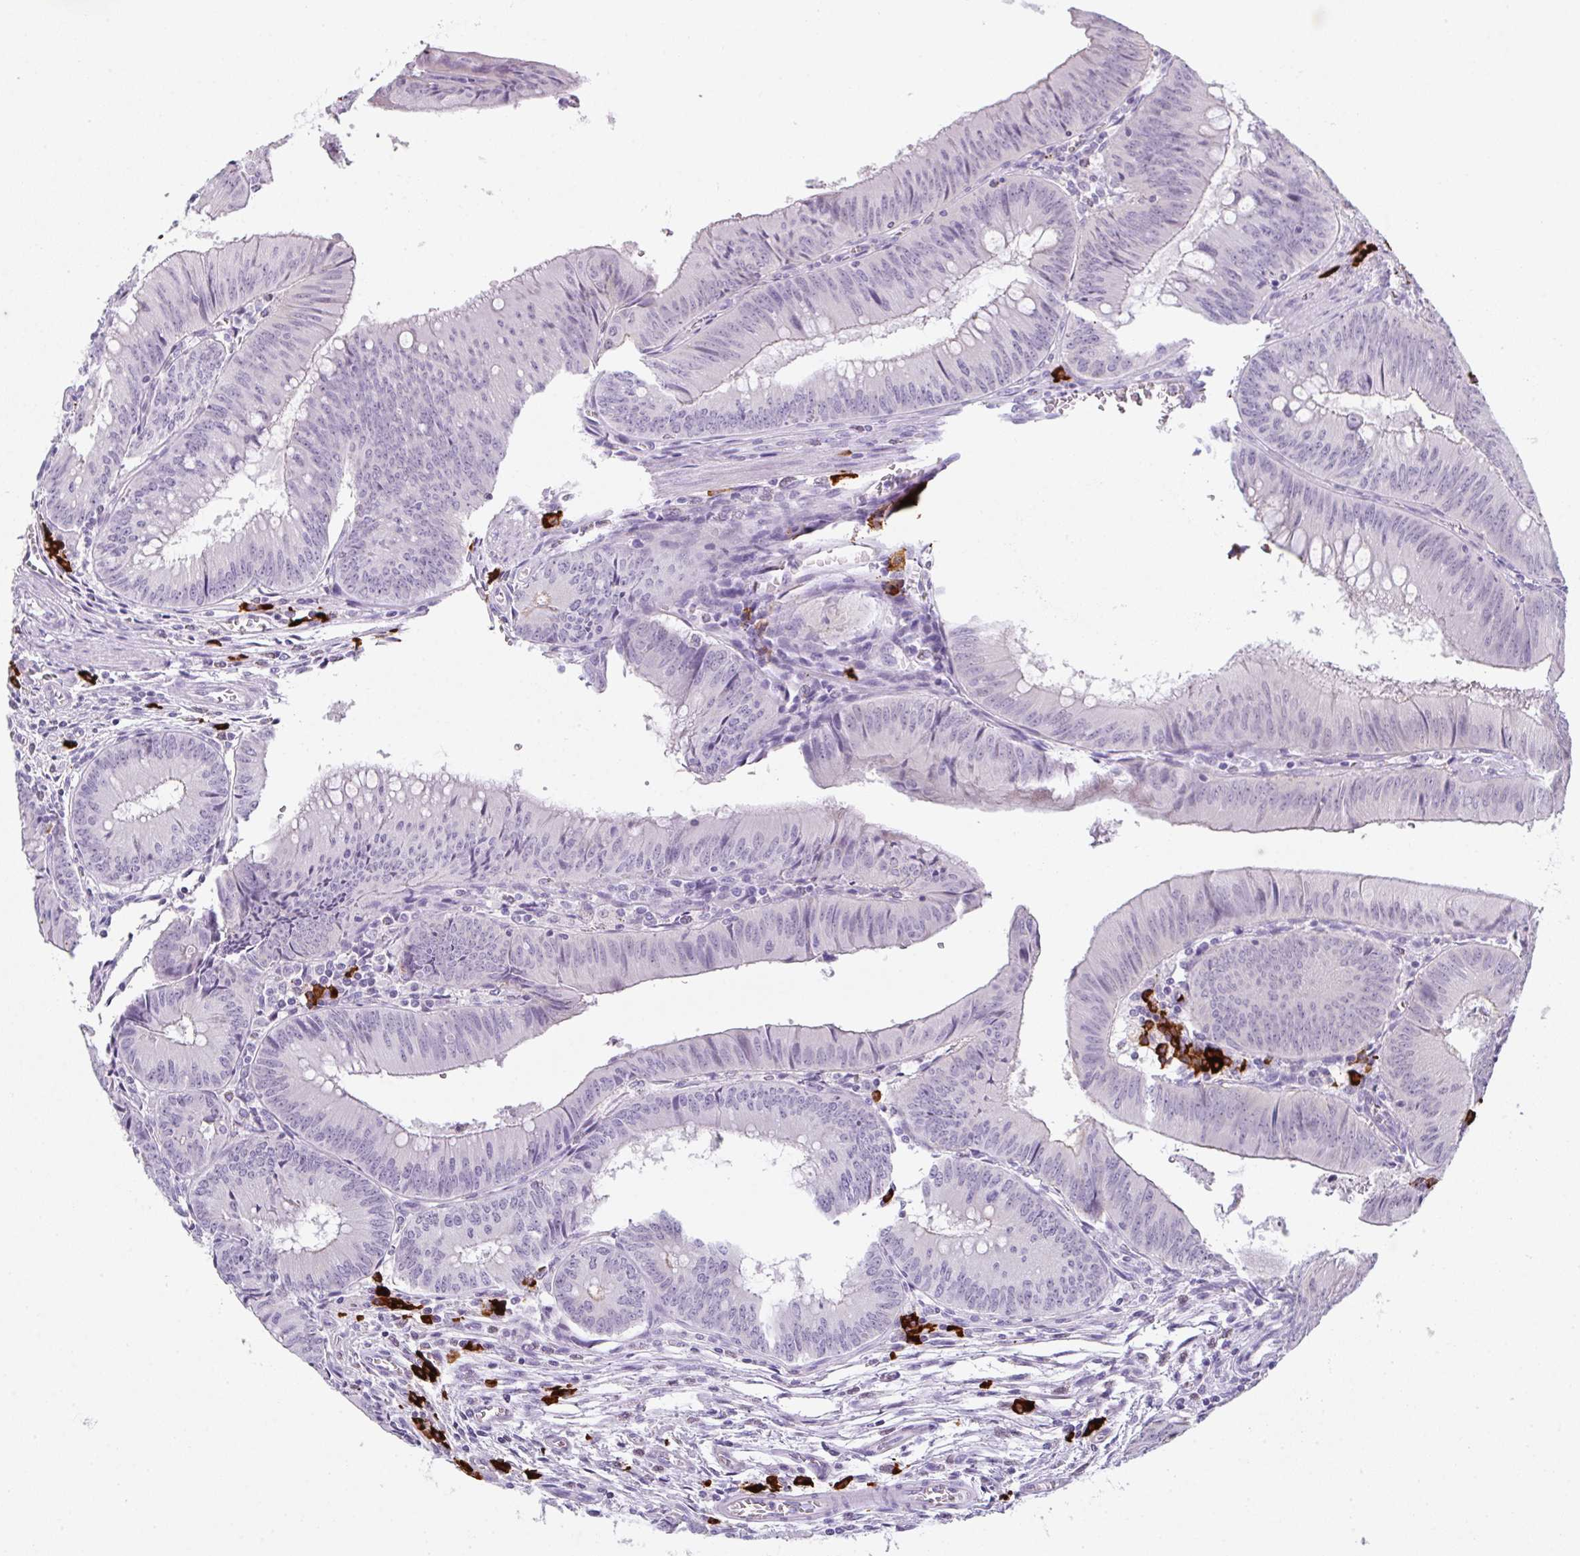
{"staining": {"intensity": "negative", "quantity": "none", "location": "none"}, "tissue": "colorectal cancer", "cell_type": "Tumor cells", "image_type": "cancer", "snomed": [{"axis": "morphology", "description": "Adenocarcinoma, NOS"}, {"axis": "topography", "description": "Rectum"}], "caption": "Adenocarcinoma (colorectal) was stained to show a protein in brown. There is no significant positivity in tumor cells.", "gene": "CACNA1S", "patient": {"sex": "female", "age": 72}}